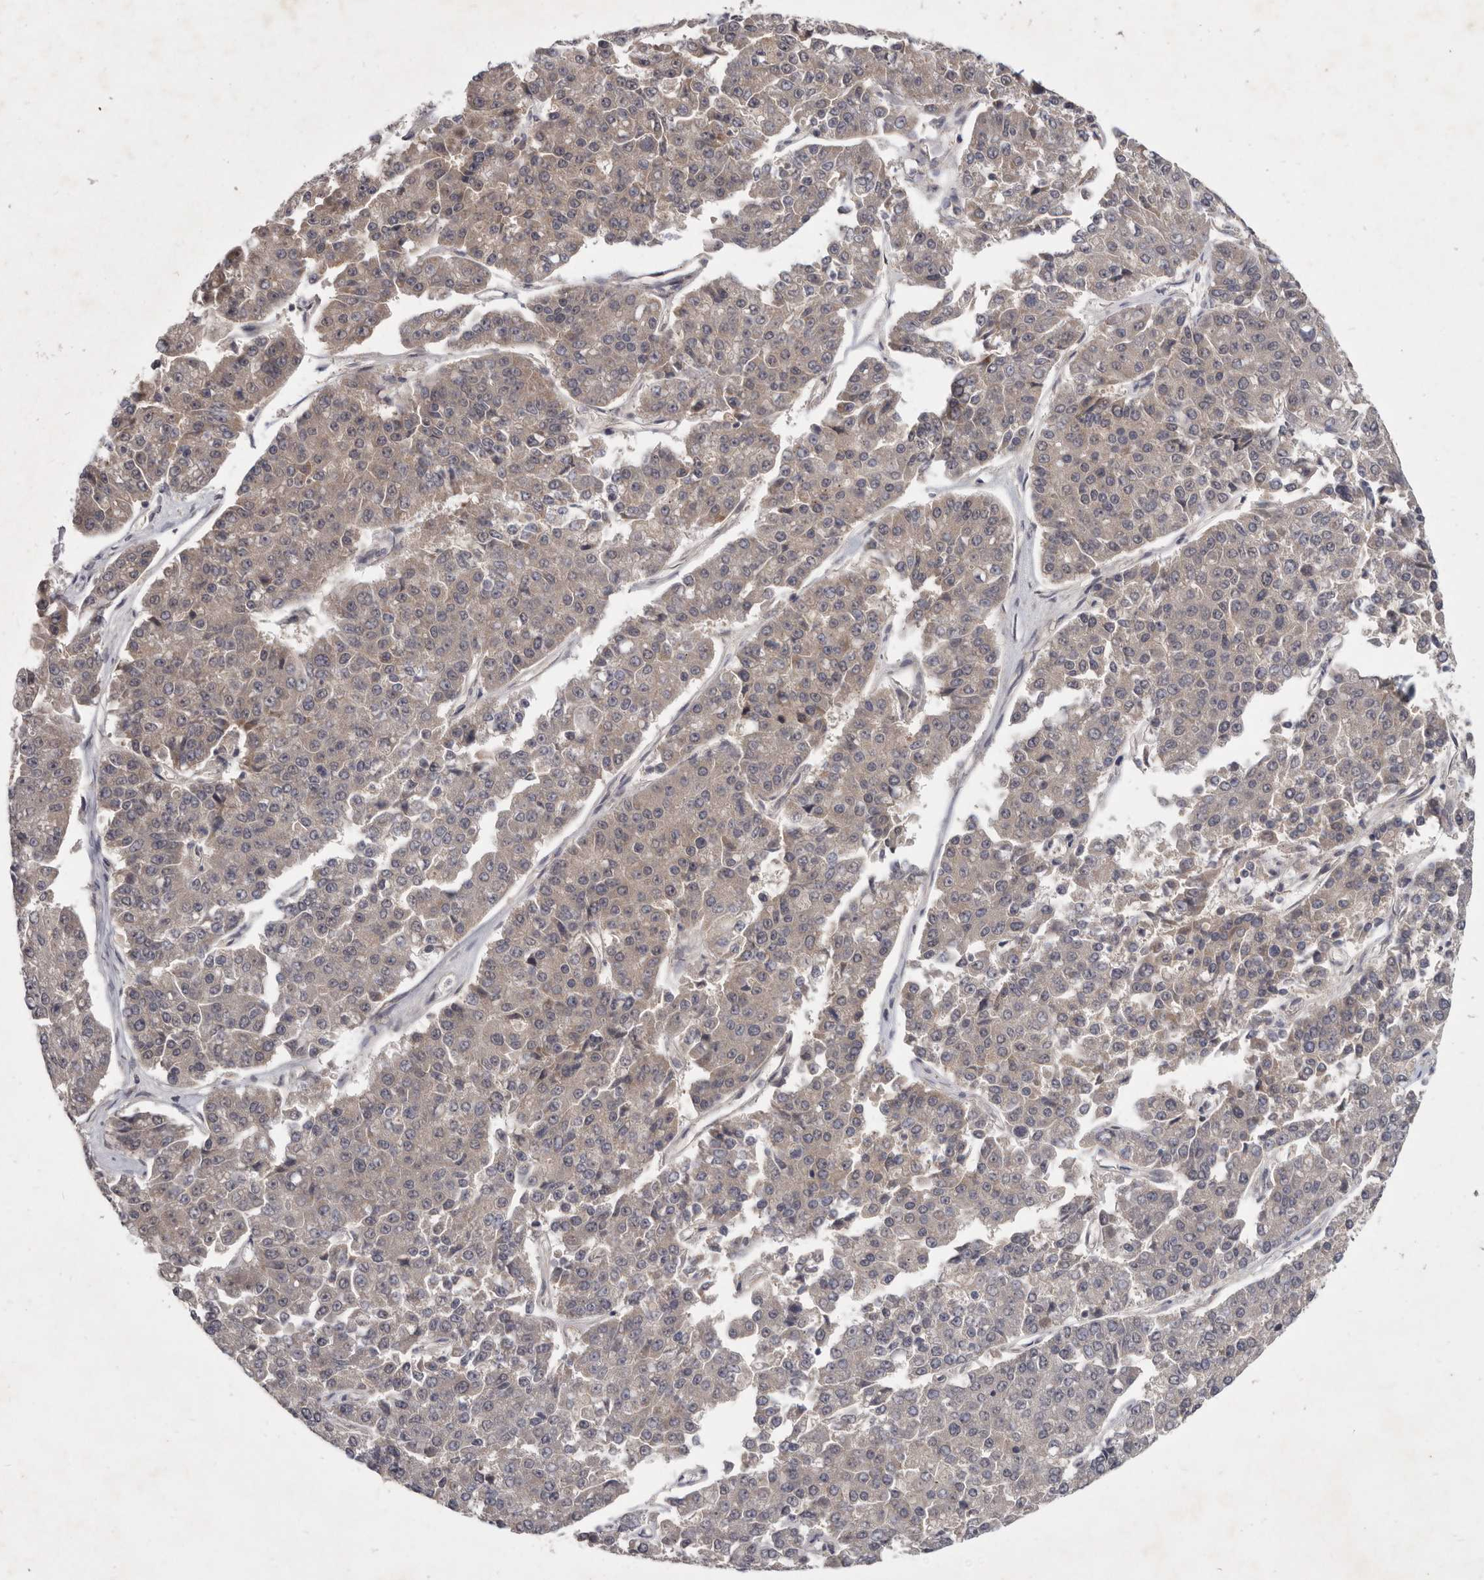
{"staining": {"intensity": "weak", "quantity": "<25%", "location": "cytoplasmic/membranous"}, "tissue": "pancreatic cancer", "cell_type": "Tumor cells", "image_type": "cancer", "snomed": [{"axis": "morphology", "description": "Adenocarcinoma, NOS"}, {"axis": "topography", "description": "Pancreas"}], "caption": "Immunohistochemistry micrograph of adenocarcinoma (pancreatic) stained for a protein (brown), which exhibits no expression in tumor cells.", "gene": "SLC22A1", "patient": {"sex": "male", "age": 50}}